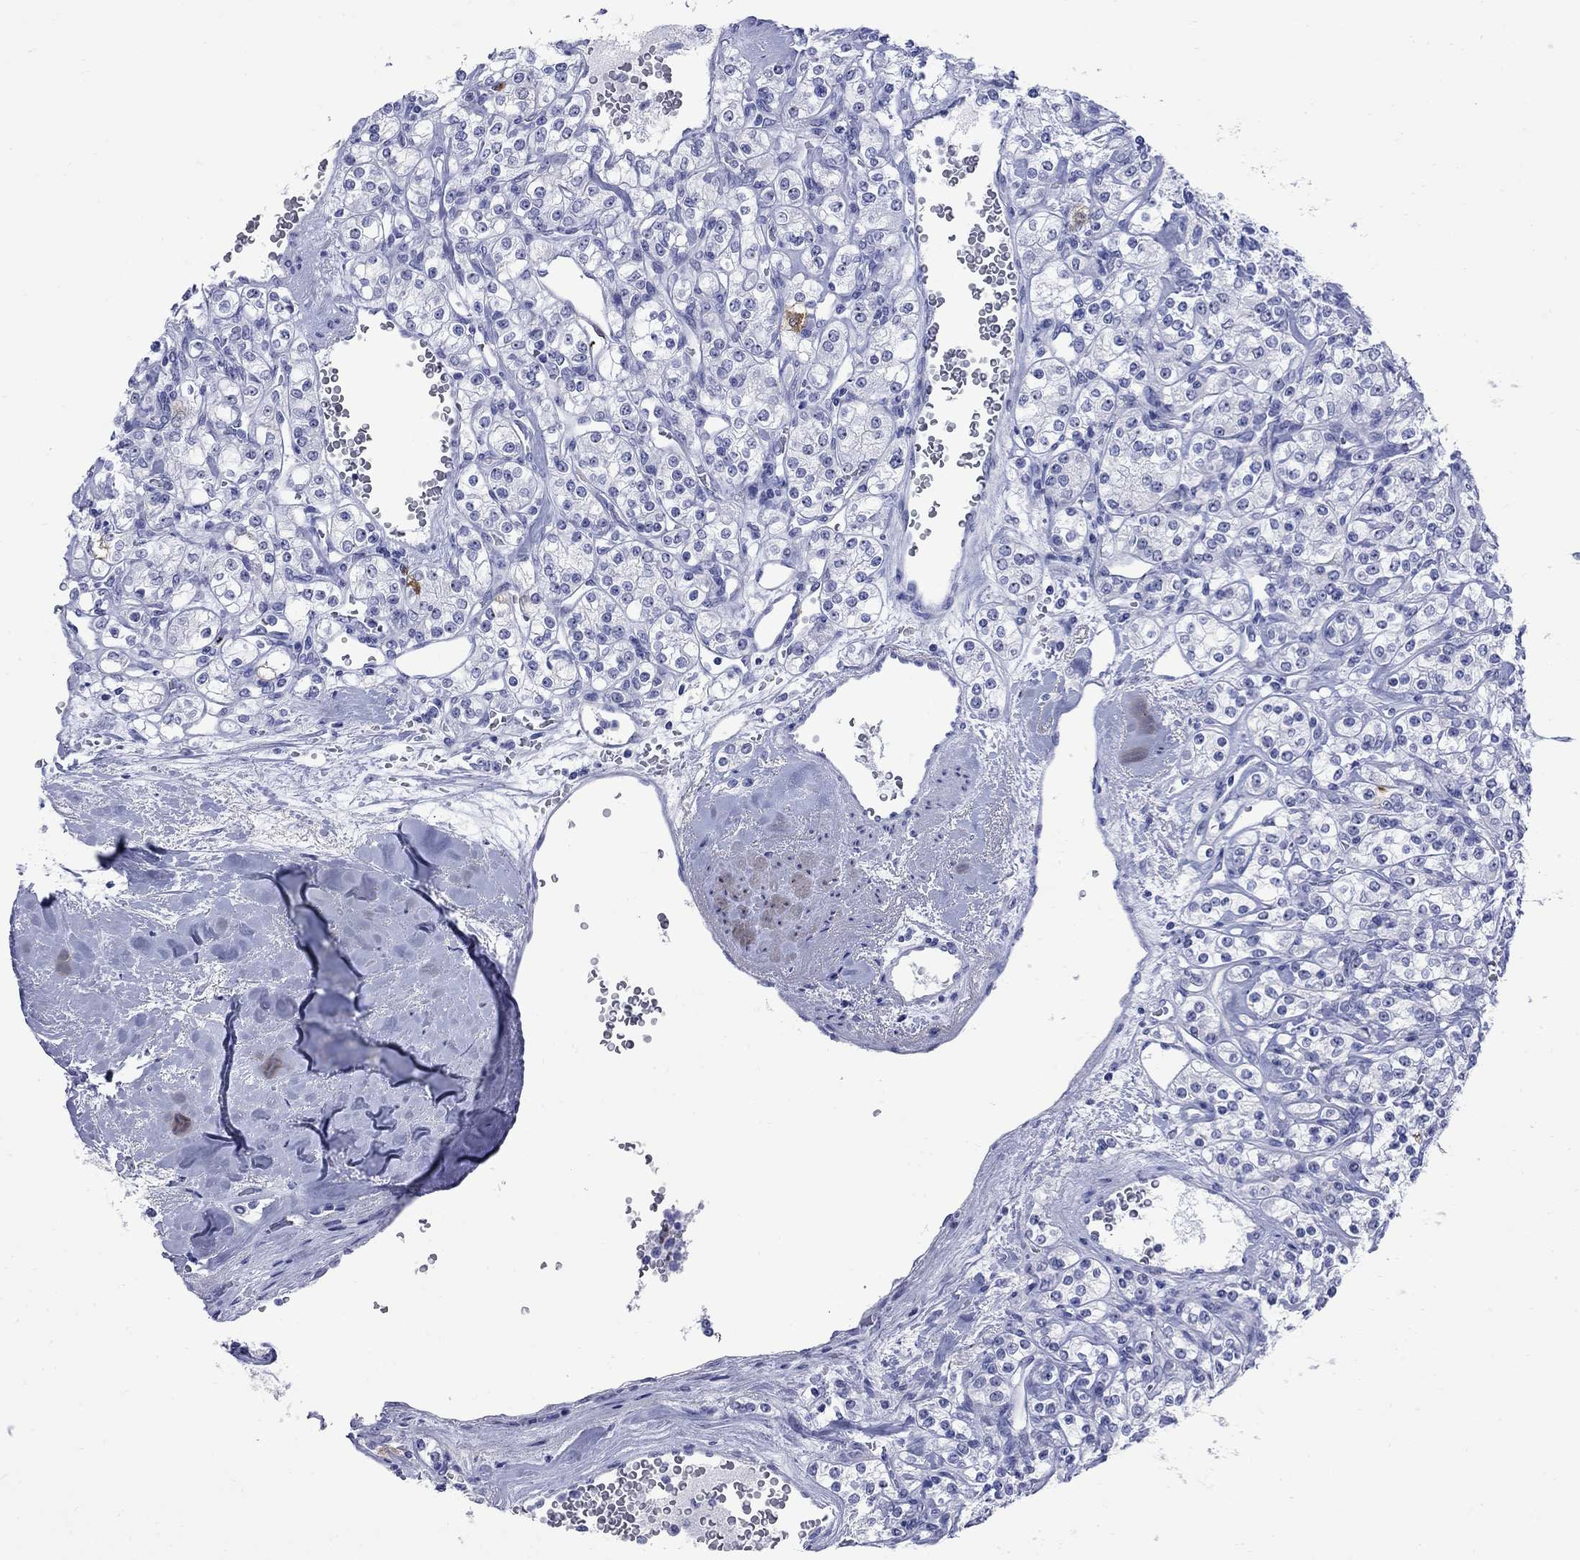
{"staining": {"intensity": "negative", "quantity": "none", "location": "none"}, "tissue": "renal cancer", "cell_type": "Tumor cells", "image_type": "cancer", "snomed": [{"axis": "morphology", "description": "Adenocarcinoma, NOS"}, {"axis": "topography", "description": "Kidney"}], "caption": "Immunohistochemistry image of human renal cancer (adenocarcinoma) stained for a protein (brown), which reveals no expression in tumor cells. (DAB (3,3'-diaminobenzidine) immunohistochemistry with hematoxylin counter stain).", "gene": "TACC3", "patient": {"sex": "male", "age": 77}}